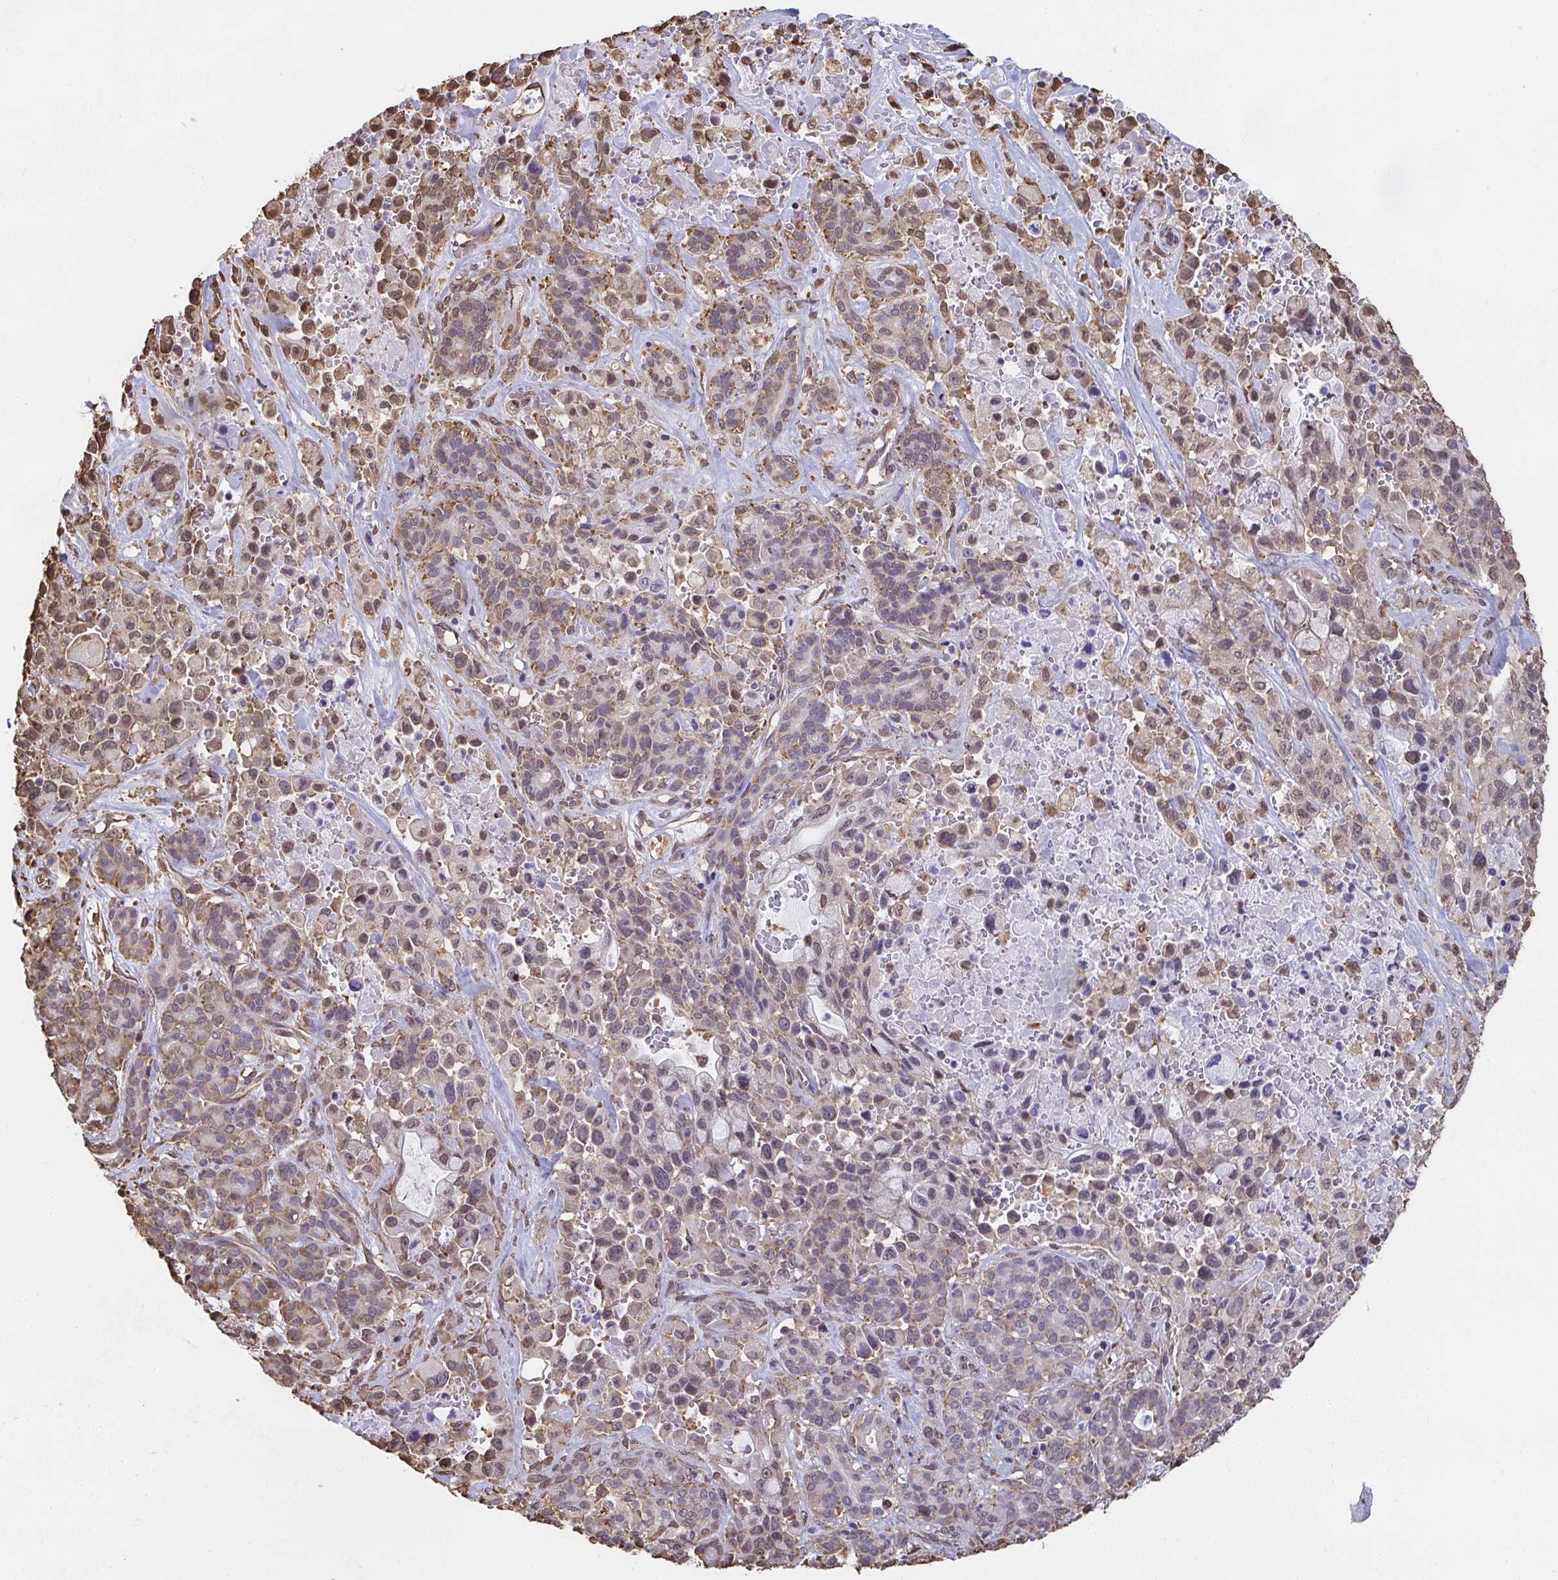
{"staining": {"intensity": "weak", "quantity": ">75%", "location": "cytoplasmic/membranous,nuclear"}, "tissue": "pancreatic cancer", "cell_type": "Tumor cells", "image_type": "cancer", "snomed": [{"axis": "morphology", "description": "Adenocarcinoma, NOS"}, {"axis": "topography", "description": "Pancreas"}], "caption": "Immunohistochemistry (IHC) of human pancreatic cancer demonstrates low levels of weak cytoplasmic/membranous and nuclear positivity in approximately >75% of tumor cells. (brown staining indicates protein expression, while blue staining denotes nuclei).", "gene": "SYNCRIP", "patient": {"sex": "male", "age": 44}}